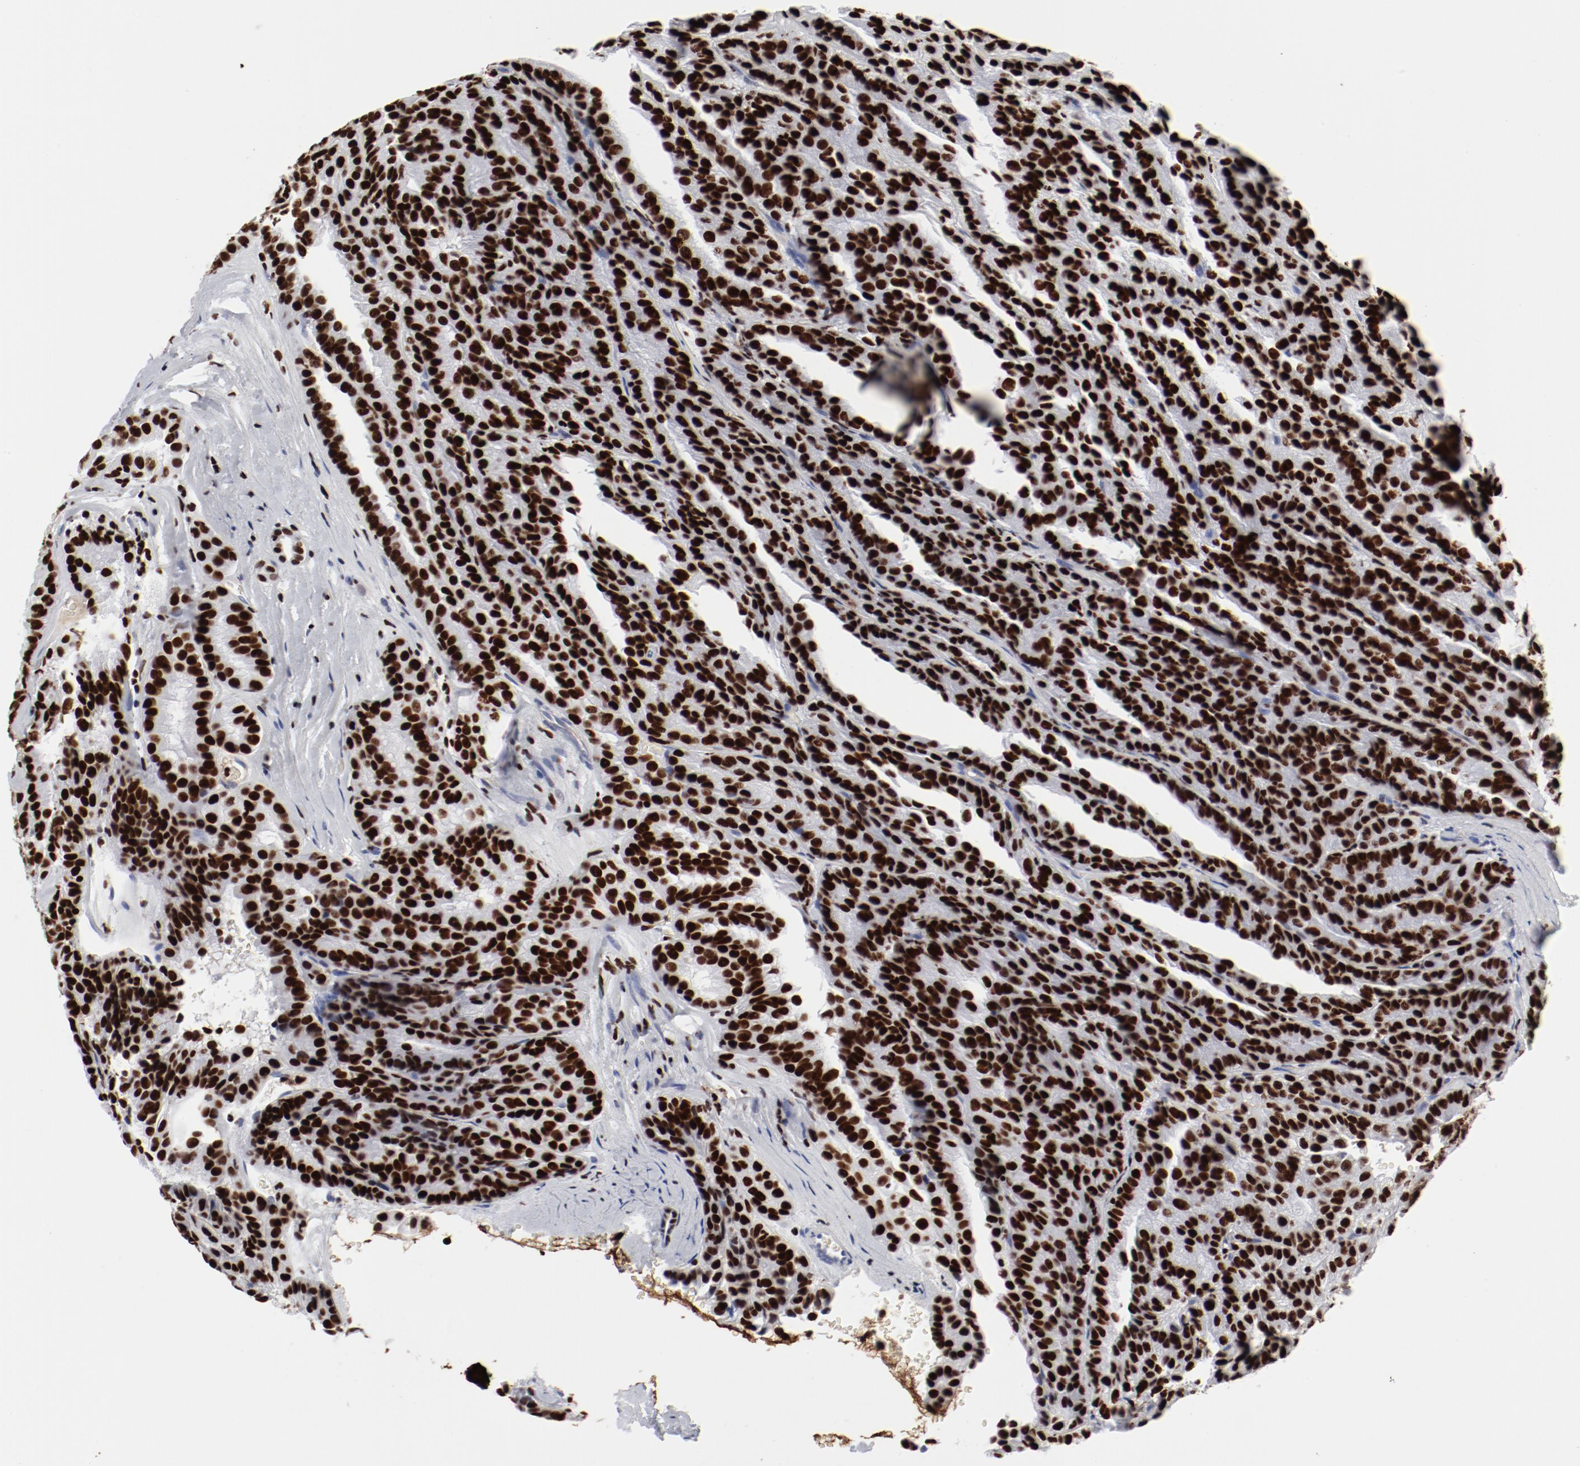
{"staining": {"intensity": "strong", "quantity": ">75%", "location": "nuclear"}, "tissue": "renal cancer", "cell_type": "Tumor cells", "image_type": "cancer", "snomed": [{"axis": "morphology", "description": "Adenocarcinoma, NOS"}, {"axis": "topography", "description": "Kidney"}], "caption": "Renal cancer was stained to show a protein in brown. There is high levels of strong nuclear staining in about >75% of tumor cells.", "gene": "SMARCC2", "patient": {"sex": "male", "age": 46}}